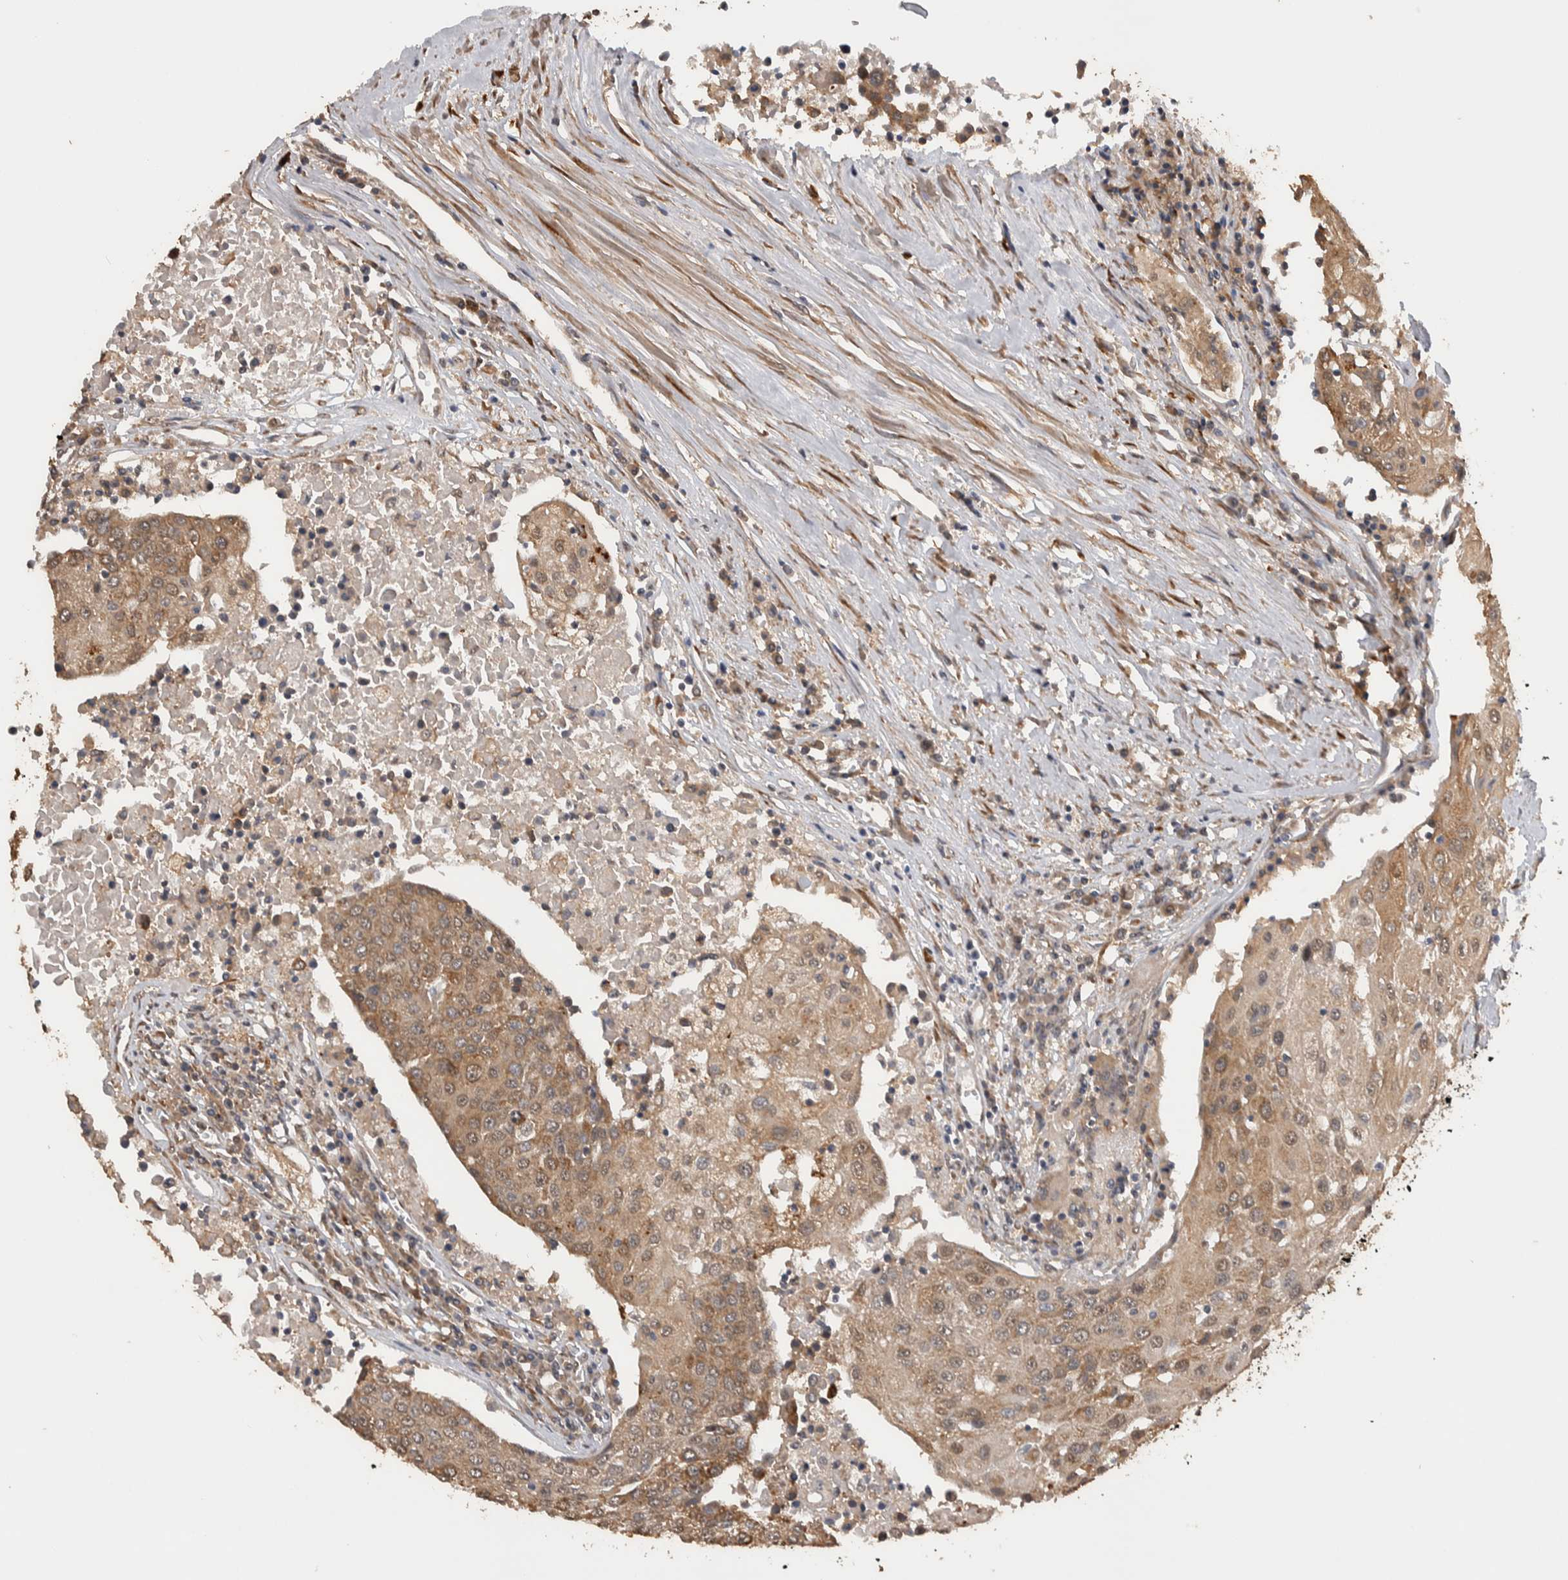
{"staining": {"intensity": "moderate", "quantity": ">75%", "location": "cytoplasmic/membranous"}, "tissue": "urothelial cancer", "cell_type": "Tumor cells", "image_type": "cancer", "snomed": [{"axis": "morphology", "description": "Urothelial carcinoma, High grade"}, {"axis": "topography", "description": "Urinary bladder"}], "caption": "Brown immunohistochemical staining in high-grade urothelial carcinoma reveals moderate cytoplasmic/membranous staining in about >75% of tumor cells.", "gene": "DVL2", "patient": {"sex": "female", "age": 85}}